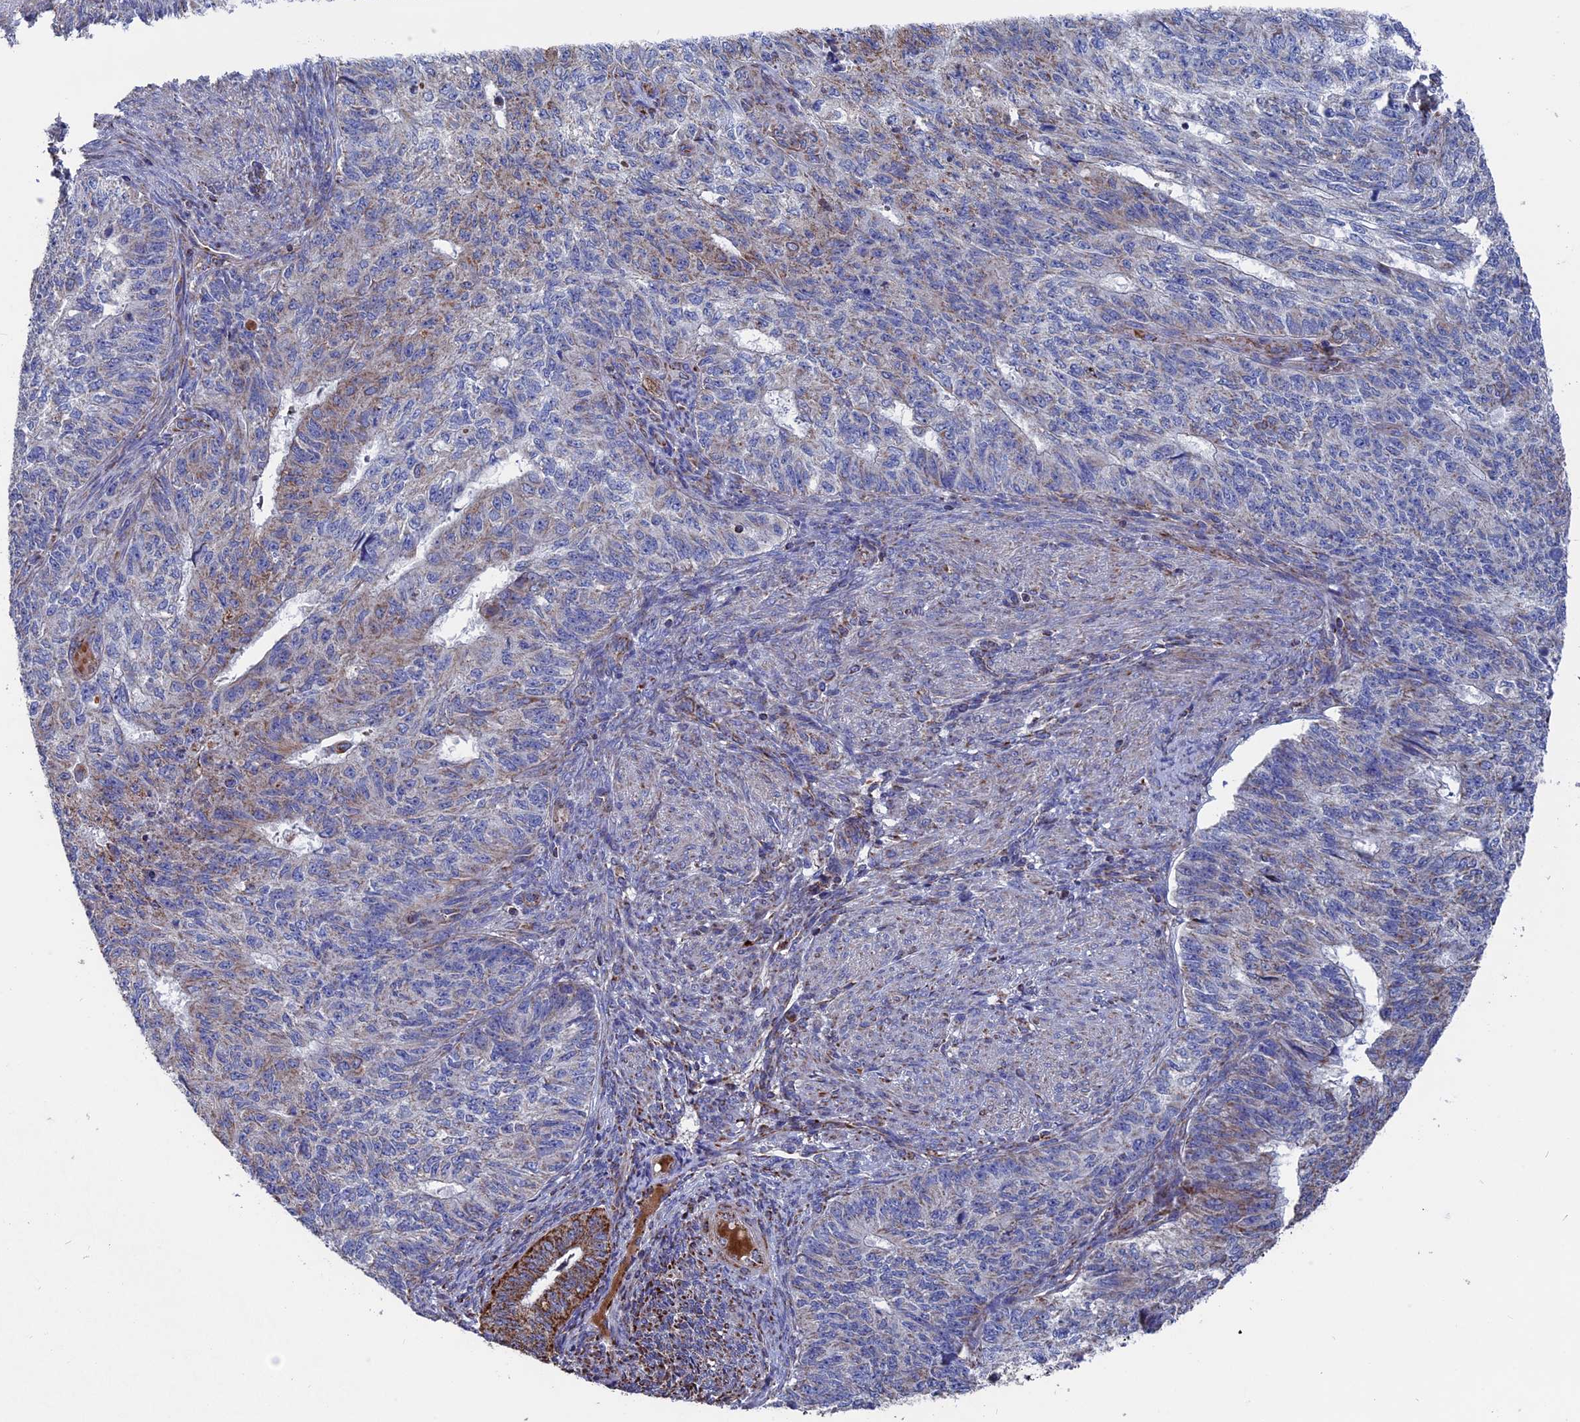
{"staining": {"intensity": "moderate", "quantity": "<25%", "location": "cytoplasmic/membranous"}, "tissue": "endometrial cancer", "cell_type": "Tumor cells", "image_type": "cancer", "snomed": [{"axis": "morphology", "description": "Adenocarcinoma, NOS"}, {"axis": "topography", "description": "Endometrium"}], "caption": "Immunohistochemistry (IHC) histopathology image of human endometrial cancer stained for a protein (brown), which demonstrates low levels of moderate cytoplasmic/membranous staining in about <25% of tumor cells.", "gene": "TGFA", "patient": {"sex": "female", "age": 32}}